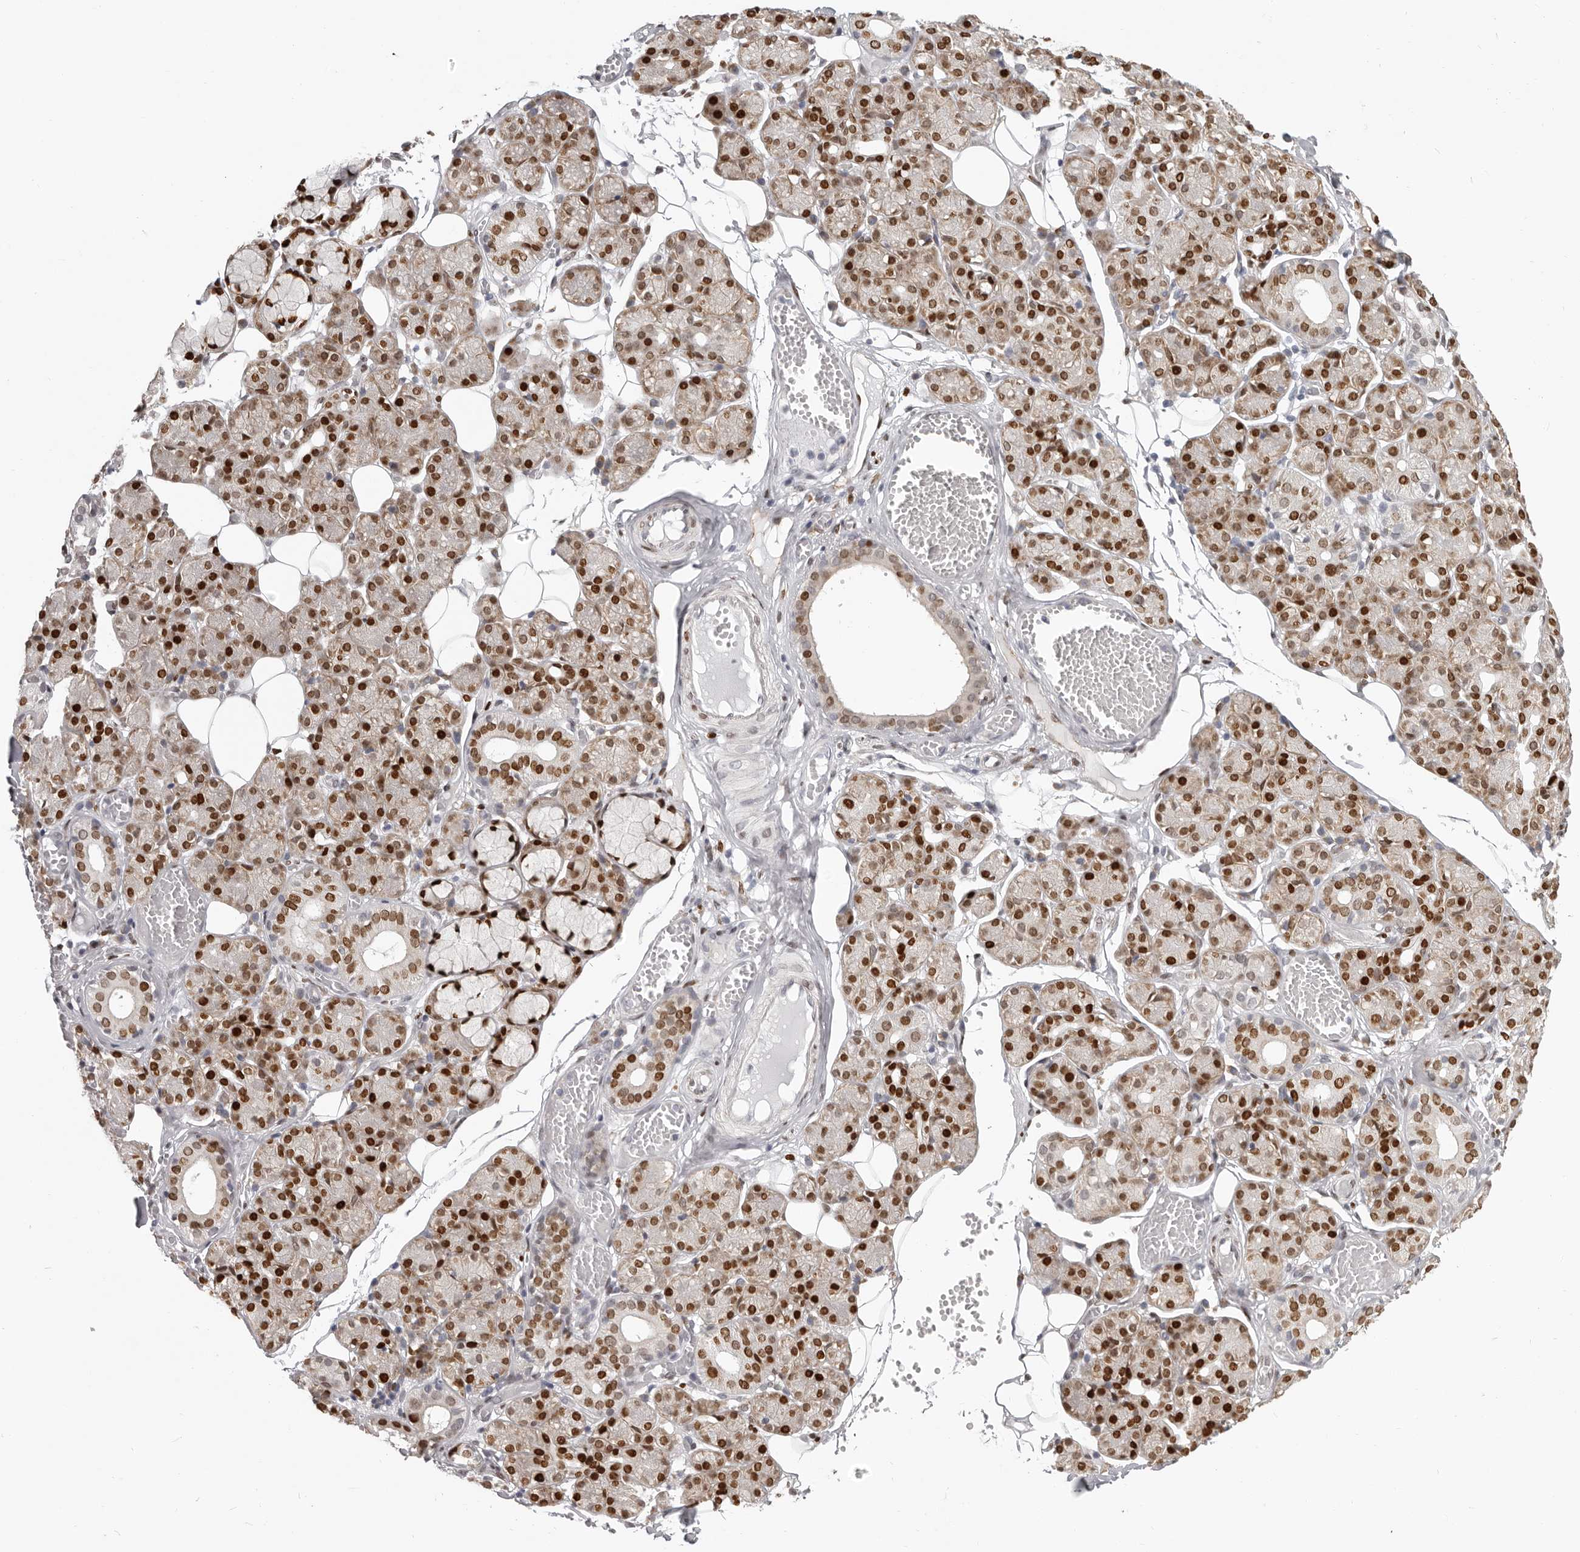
{"staining": {"intensity": "strong", "quantity": ">75%", "location": "nuclear"}, "tissue": "salivary gland", "cell_type": "Glandular cells", "image_type": "normal", "snomed": [{"axis": "morphology", "description": "Normal tissue, NOS"}, {"axis": "topography", "description": "Salivary gland"}], "caption": "IHC (DAB) staining of unremarkable salivary gland demonstrates strong nuclear protein expression in about >75% of glandular cells. The staining is performed using DAB (3,3'-diaminobenzidine) brown chromogen to label protein expression. The nuclei are counter-stained blue using hematoxylin.", "gene": "SRP19", "patient": {"sex": "male", "age": 63}}